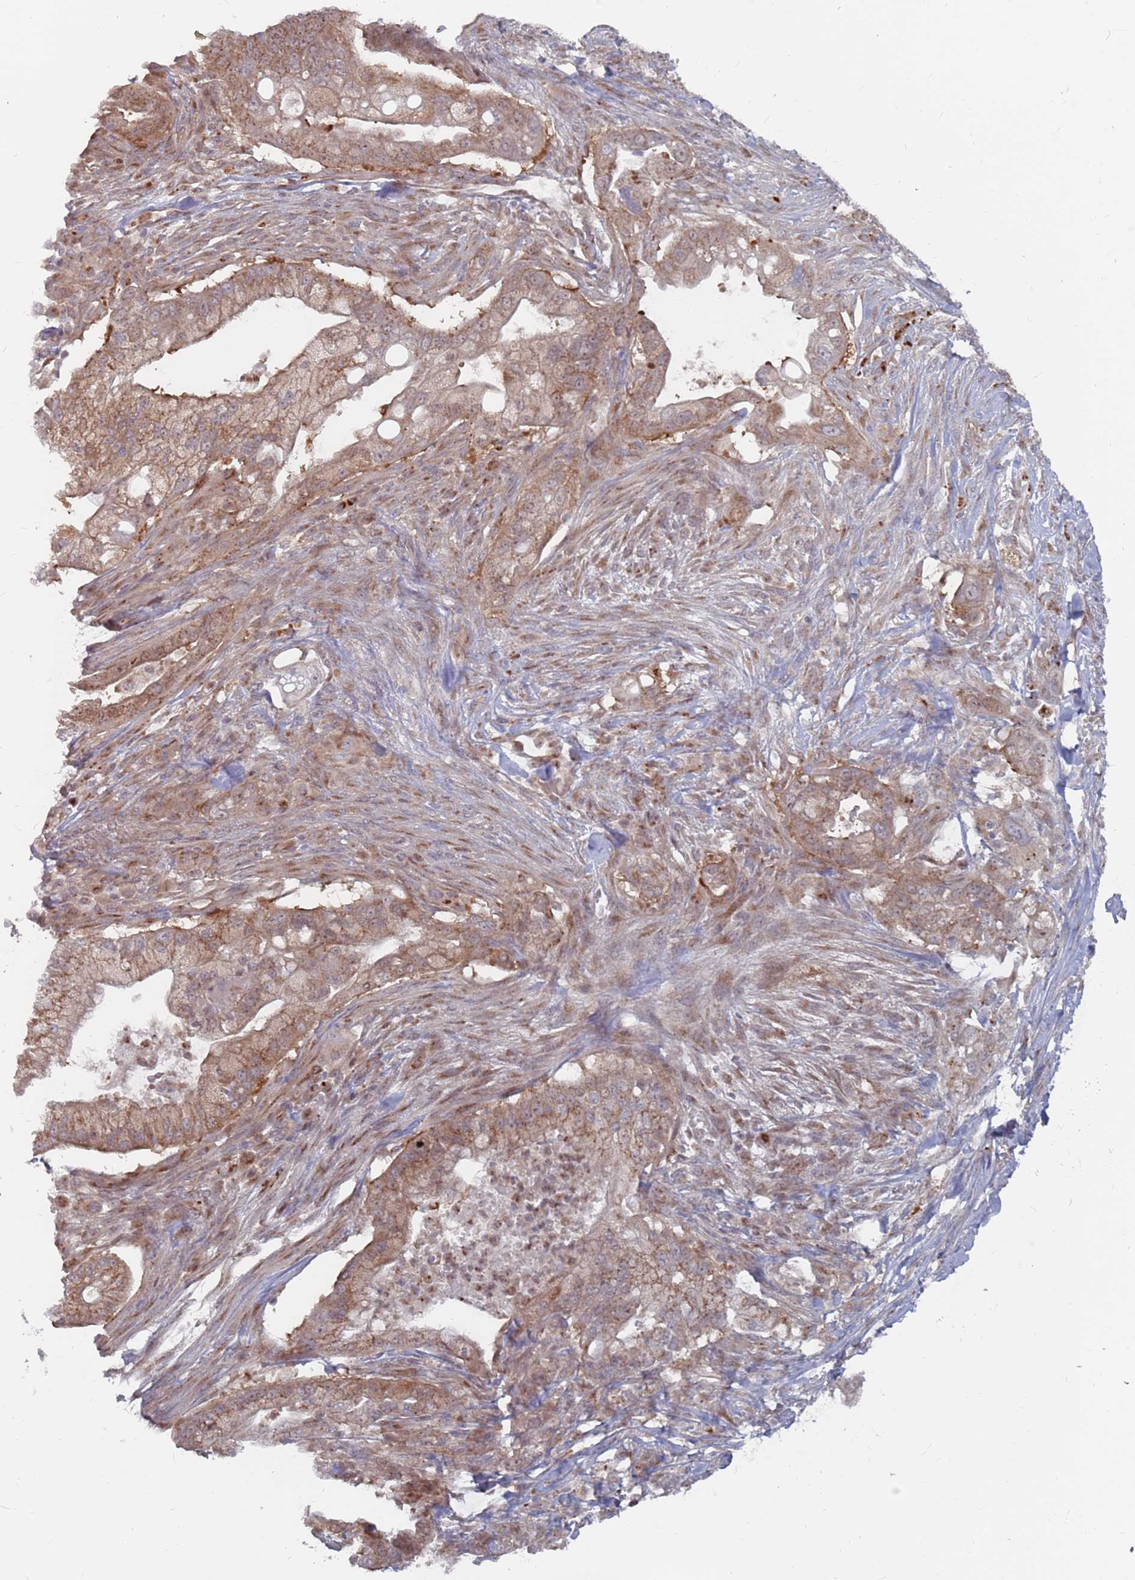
{"staining": {"intensity": "moderate", "quantity": ">75%", "location": "cytoplasmic/membranous"}, "tissue": "pancreatic cancer", "cell_type": "Tumor cells", "image_type": "cancer", "snomed": [{"axis": "morphology", "description": "Adenocarcinoma, NOS"}, {"axis": "topography", "description": "Pancreas"}], "caption": "The immunohistochemical stain highlights moderate cytoplasmic/membranous expression in tumor cells of adenocarcinoma (pancreatic) tissue.", "gene": "FMO4", "patient": {"sex": "male", "age": 44}}